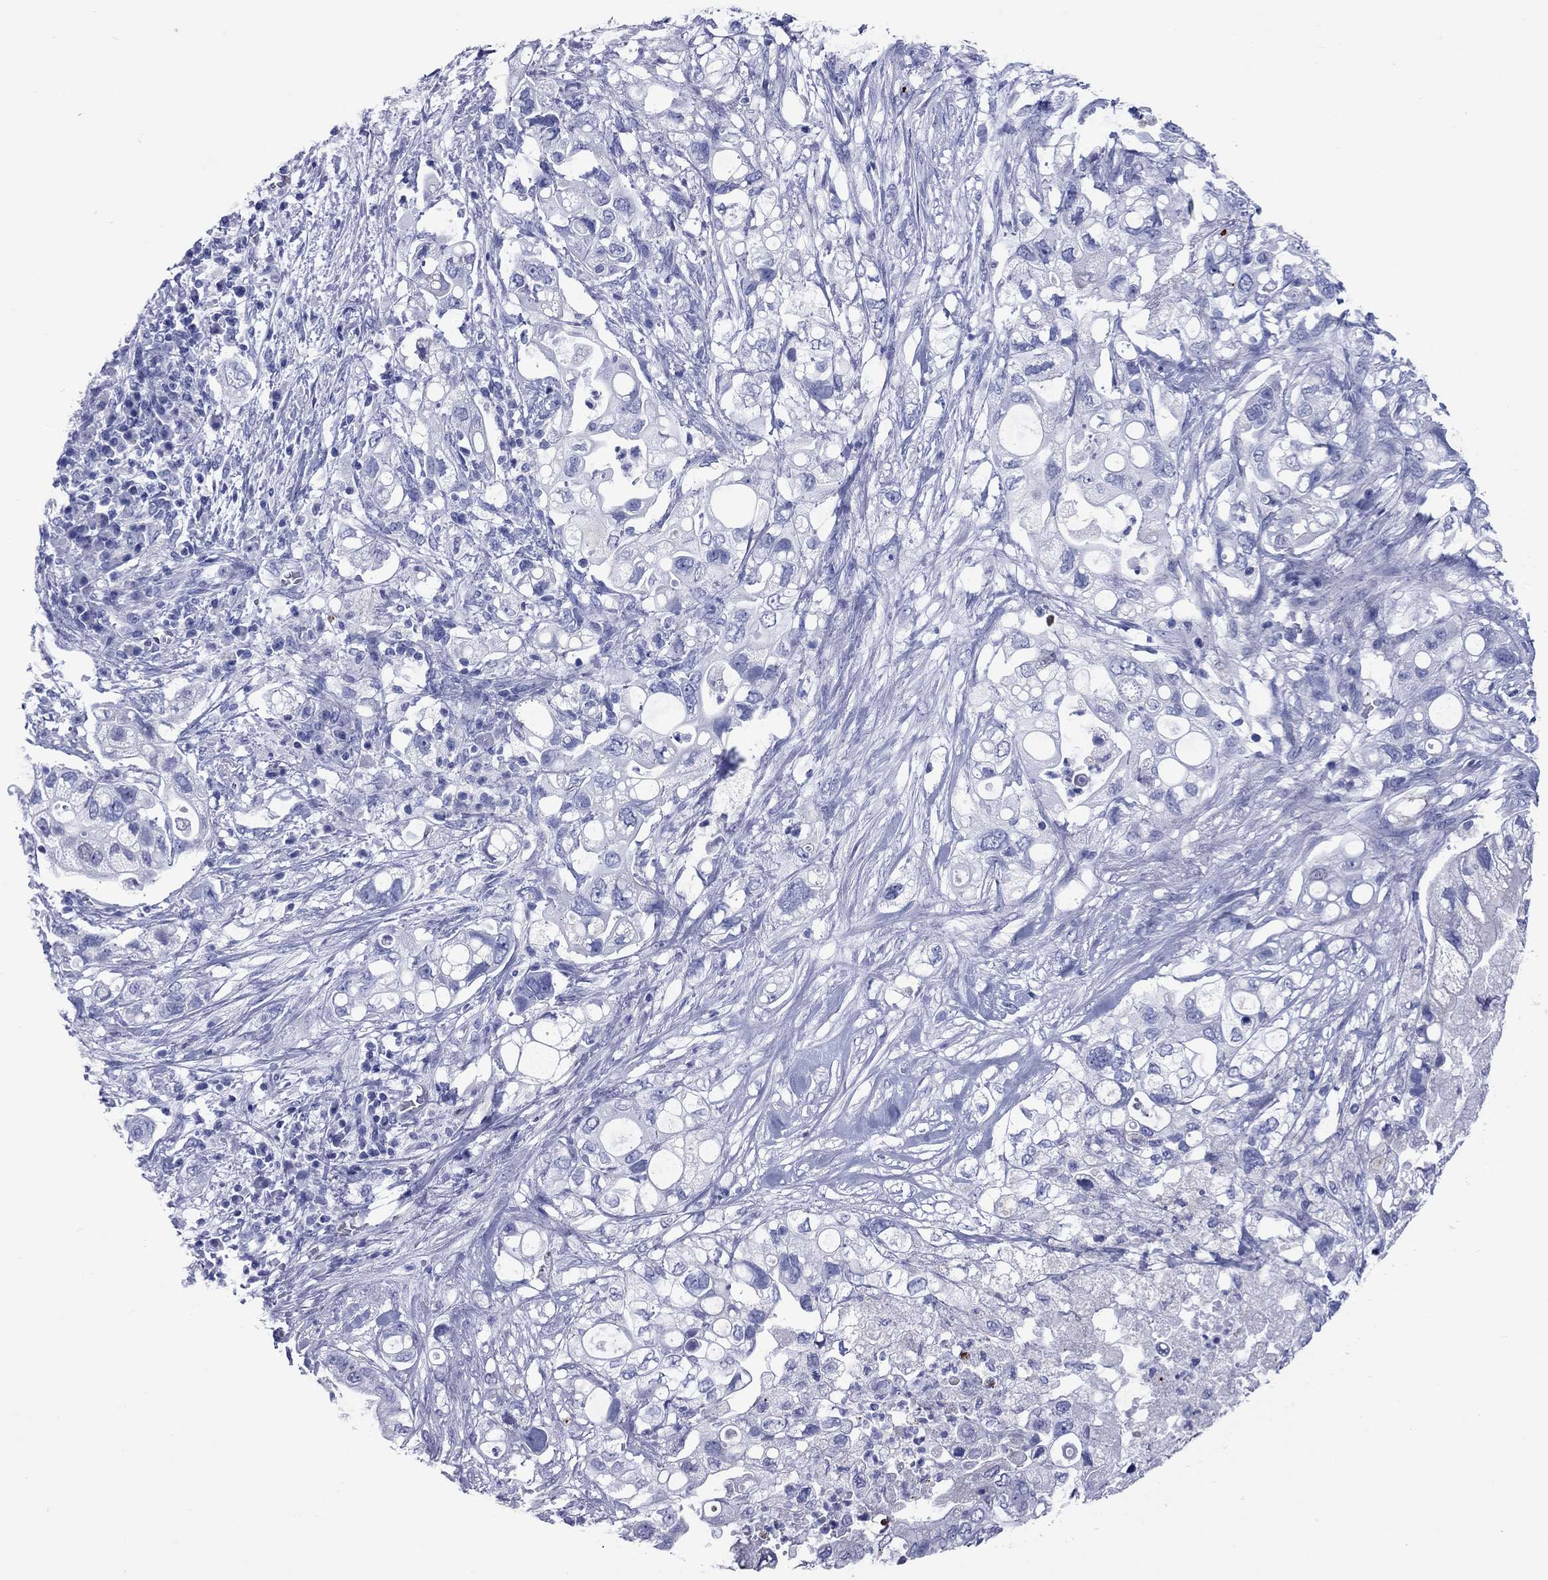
{"staining": {"intensity": "negative", "quantity": "none", "location": "none"}, "tissue": "pancreatic cancer", "cell_type": "Tumor cells", "image_type": "cancer", "snomed": [{"axis": "morphology", "description": "Adenocarcinoma, NOS"}, {"axis": "topography", "description": "Pancreas"}], "caption": "This is a photomicrograph of immunohistochemistry staining of pancreatic cancer (adenocarcinoma), which shows no expression in tumor cells. (DAB (3,3'-diaminobenzidine) immunohistochemistry (IHC) with hematoxylin counter stain).", "gene": "CCNA1", "patient": {"sex": "female", "age": 72}}